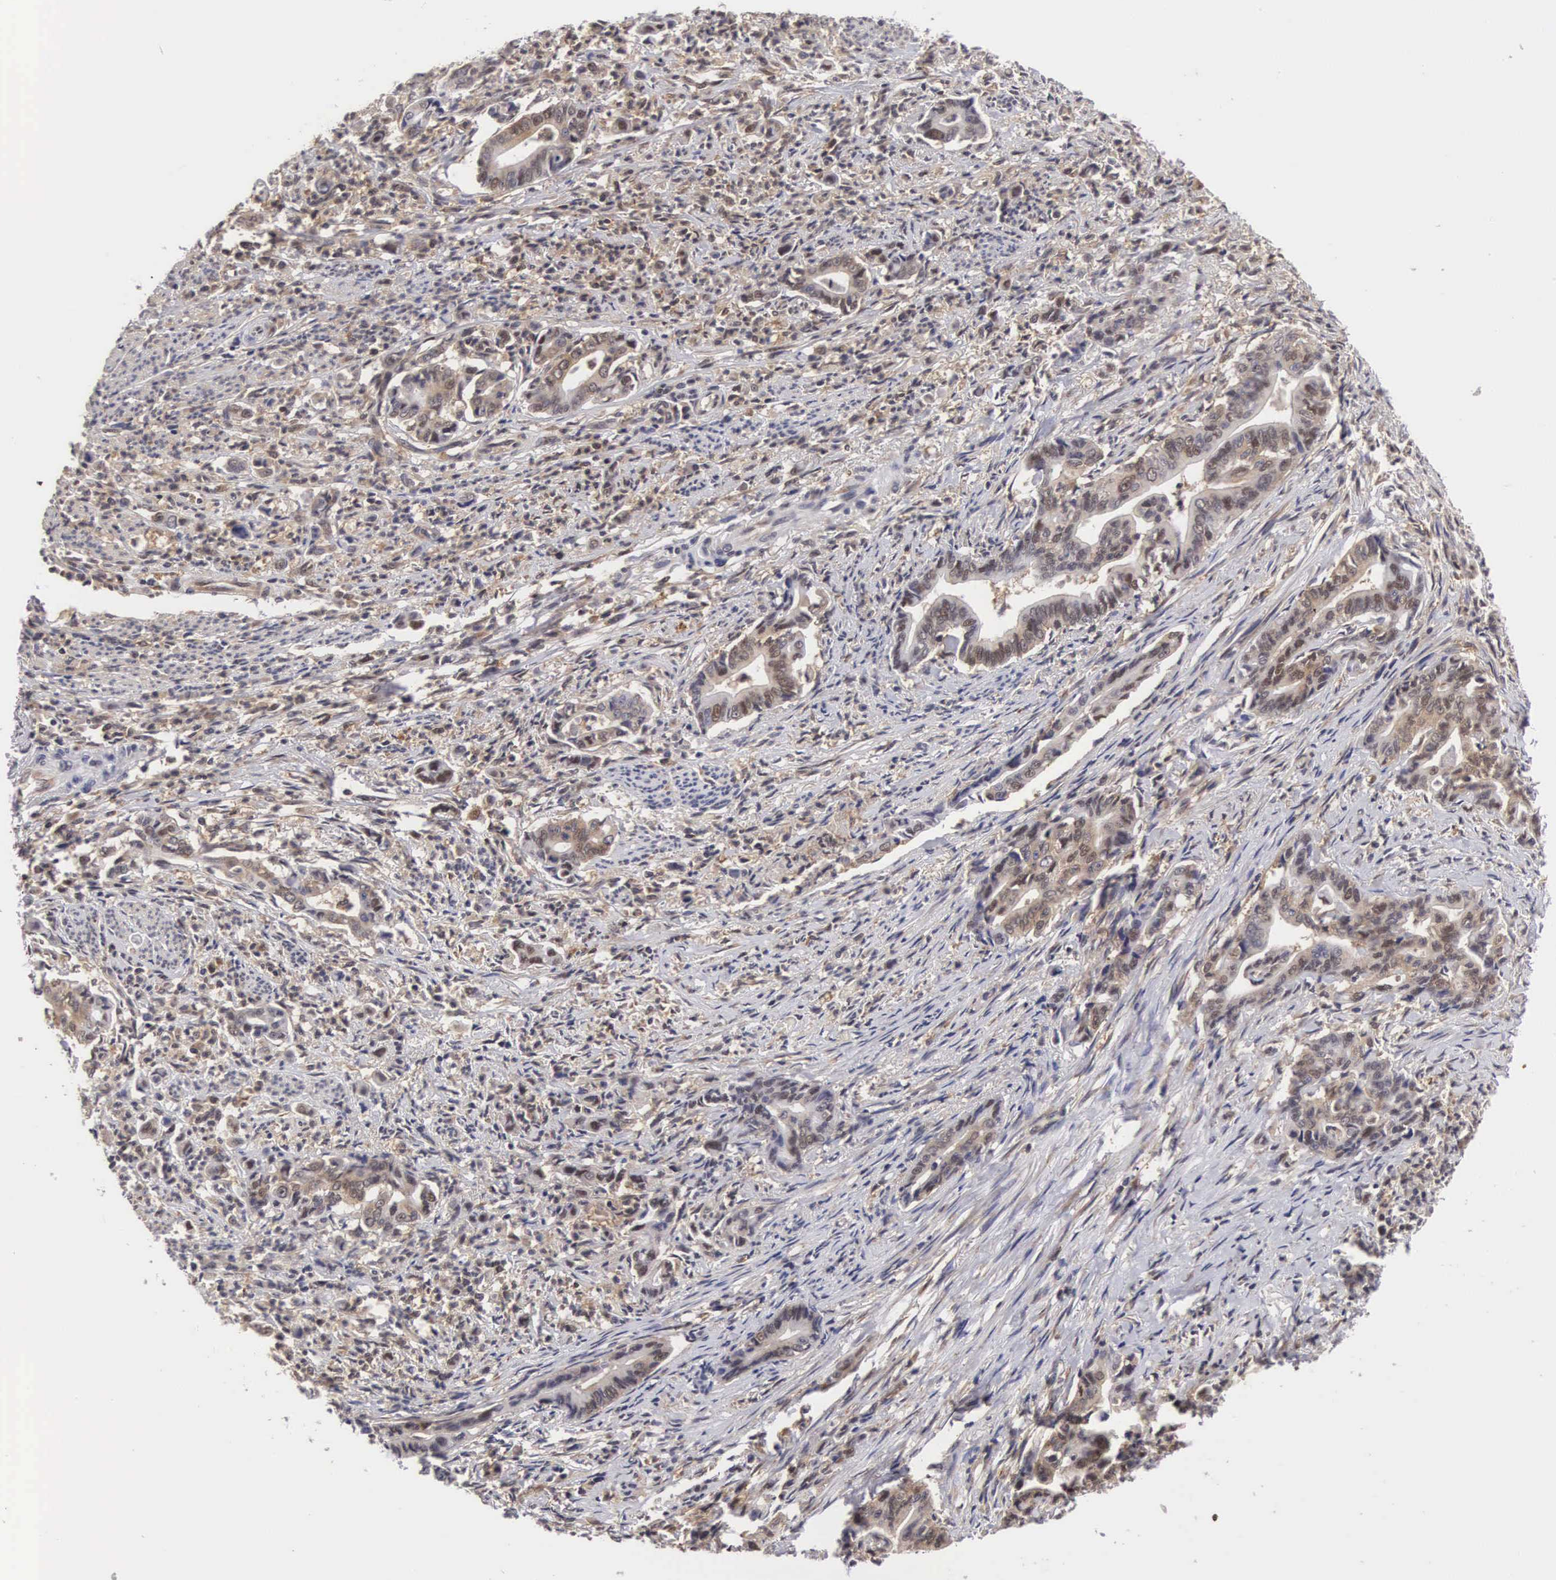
{"staining": {"intensity": "moderate", "quantity": "25%-75%", "location": "cytoplasmic/membranous"}, "tissue": "stomach cancer", "cell_type": "Tumor cells", "image_type": "cancer", "snomed": [{"axis": "morphology", "description": "Adenocarcinoma, NOS"}, {"axis": "topography", "description": "Stomach"}], "caption": "Immunohistochemical staining of stomach adenocarcinoma reveals moderate cytoplasmic/membranous protein expression in about 25%-75% of tumor cells.", "gene": "ADSL", "patient": {"sex": "female", "age": 76}}